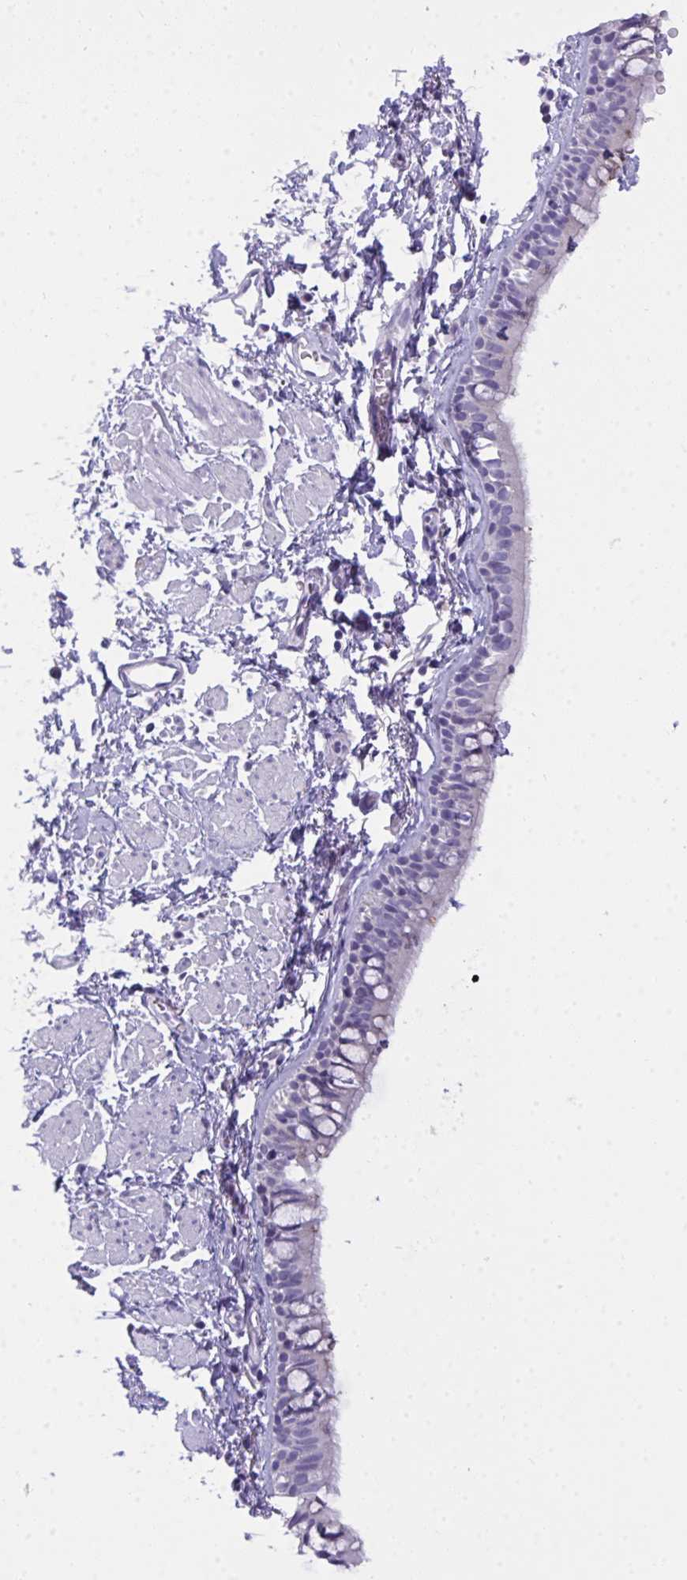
{"staining": {"intensity": "strong", "quantity": "<25%", "location": "cytoplasmic/membranous"}, "tissue": "bronchus", "cell_type": "Respiratory epithelial cells", "image_type": "normal", "snomed": [{"axis": "morphology", "description": "Normal tissue, NOS"}, {"axis": "topography", "description": "Lymph node"}, {"axis": "topography", "description": "Cartilage tissue"}, {"axis": "topography", "description": "Bronchus"}], "caption": "Protein staining demonstrates strong cytoplasmic/membranous staining in approximately <25% of respiratory epithelial cells in benign bronchus.", "gene": "SEMA6B", "patient": {"sex": "female", "age": 70}}